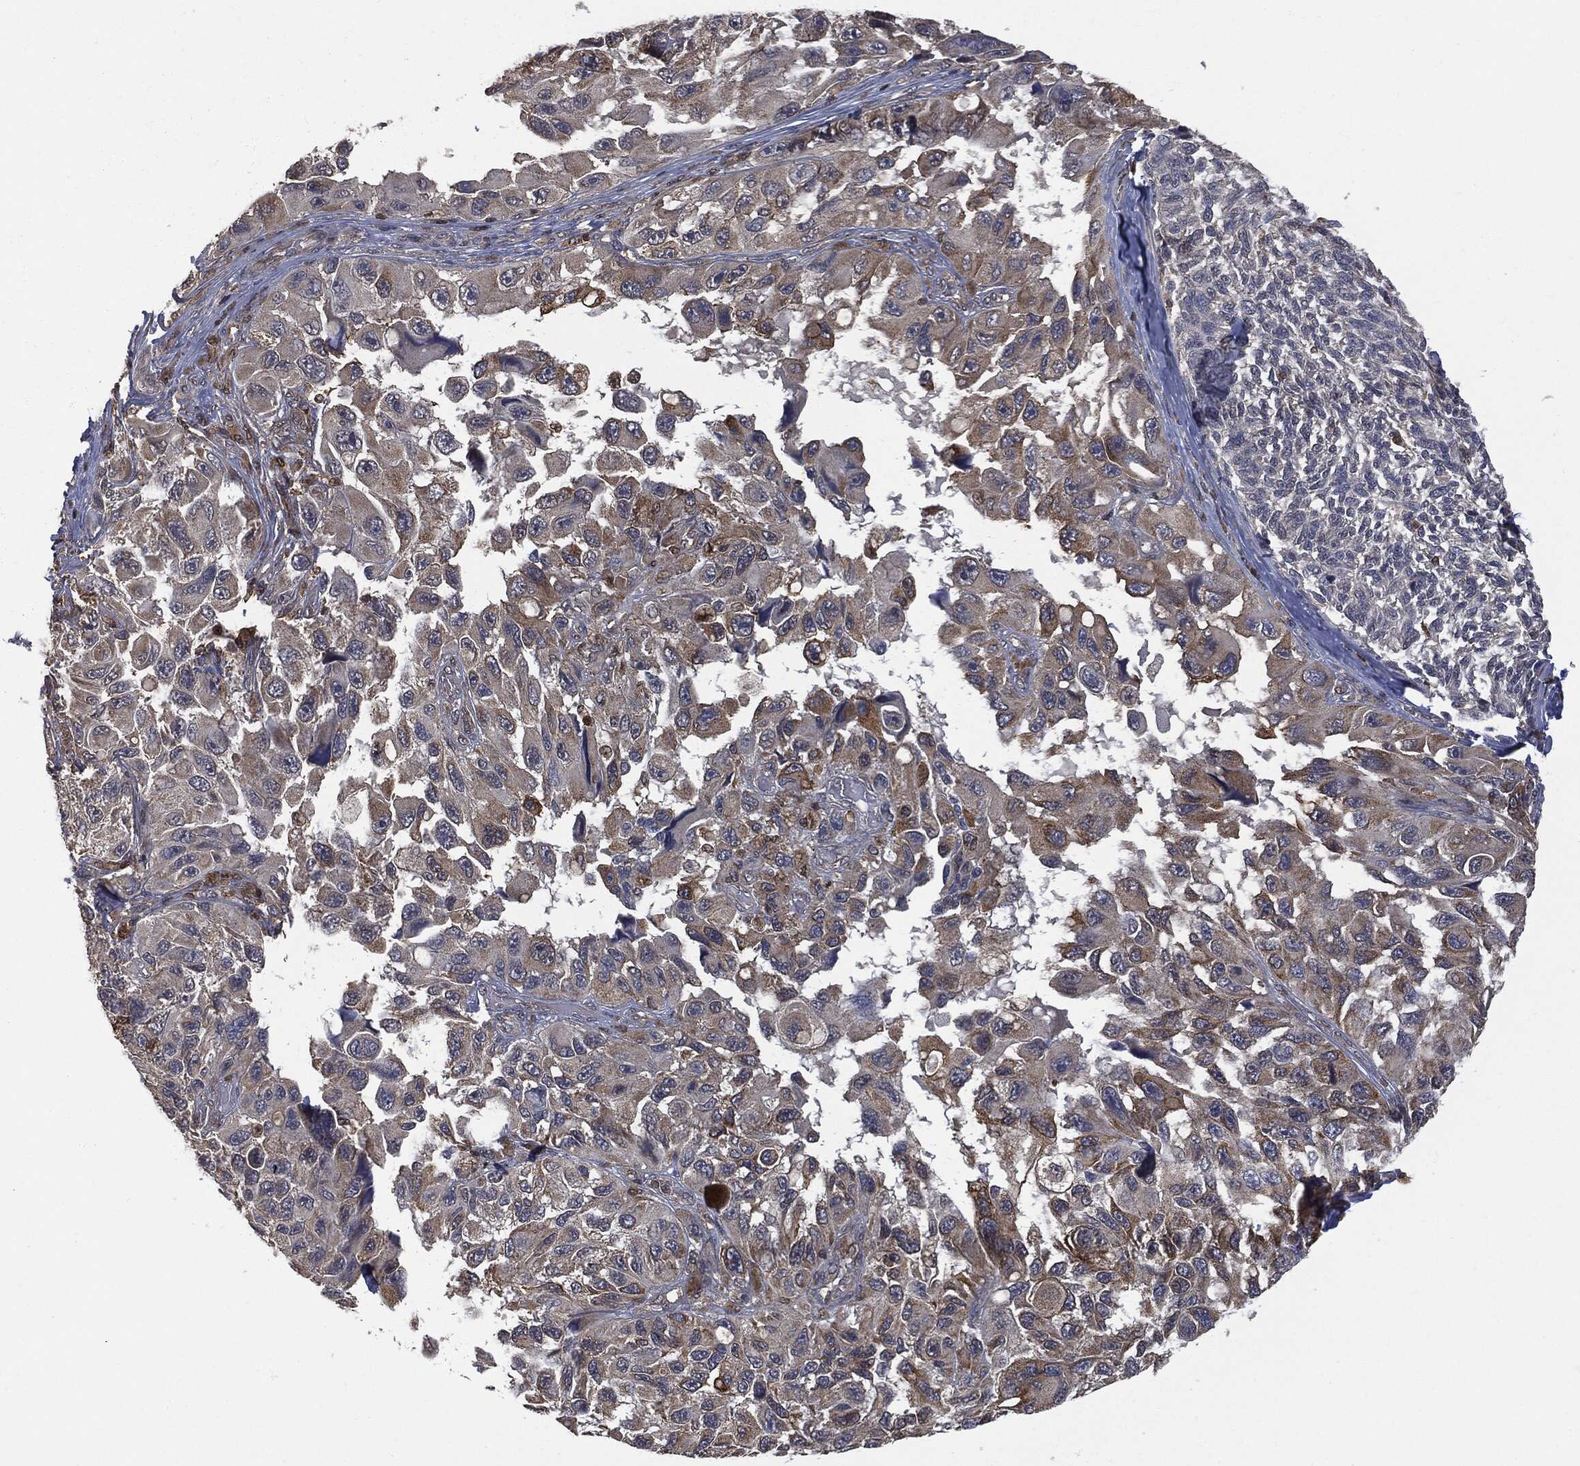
{"staining": {"intensity": "moderate", "quantity": "<25%", "location": "cytoplasmic/membranous"}, "tissue": "melanoma", "cell_type": "Tumor cells", "image_type": "cancer", "snomed": [{"axis": "morphology", "description": "Malignant melanoma, NOS"}, {"axis": "topography", "description": "Skin"}], "caption": "A histopathology image of melanoma stained for a protein shows moderate cytoplasmic/membranous brown staining in tumor cells.", "gene": "PSMB10", "patient": {"sex": "female", "age": 73}}